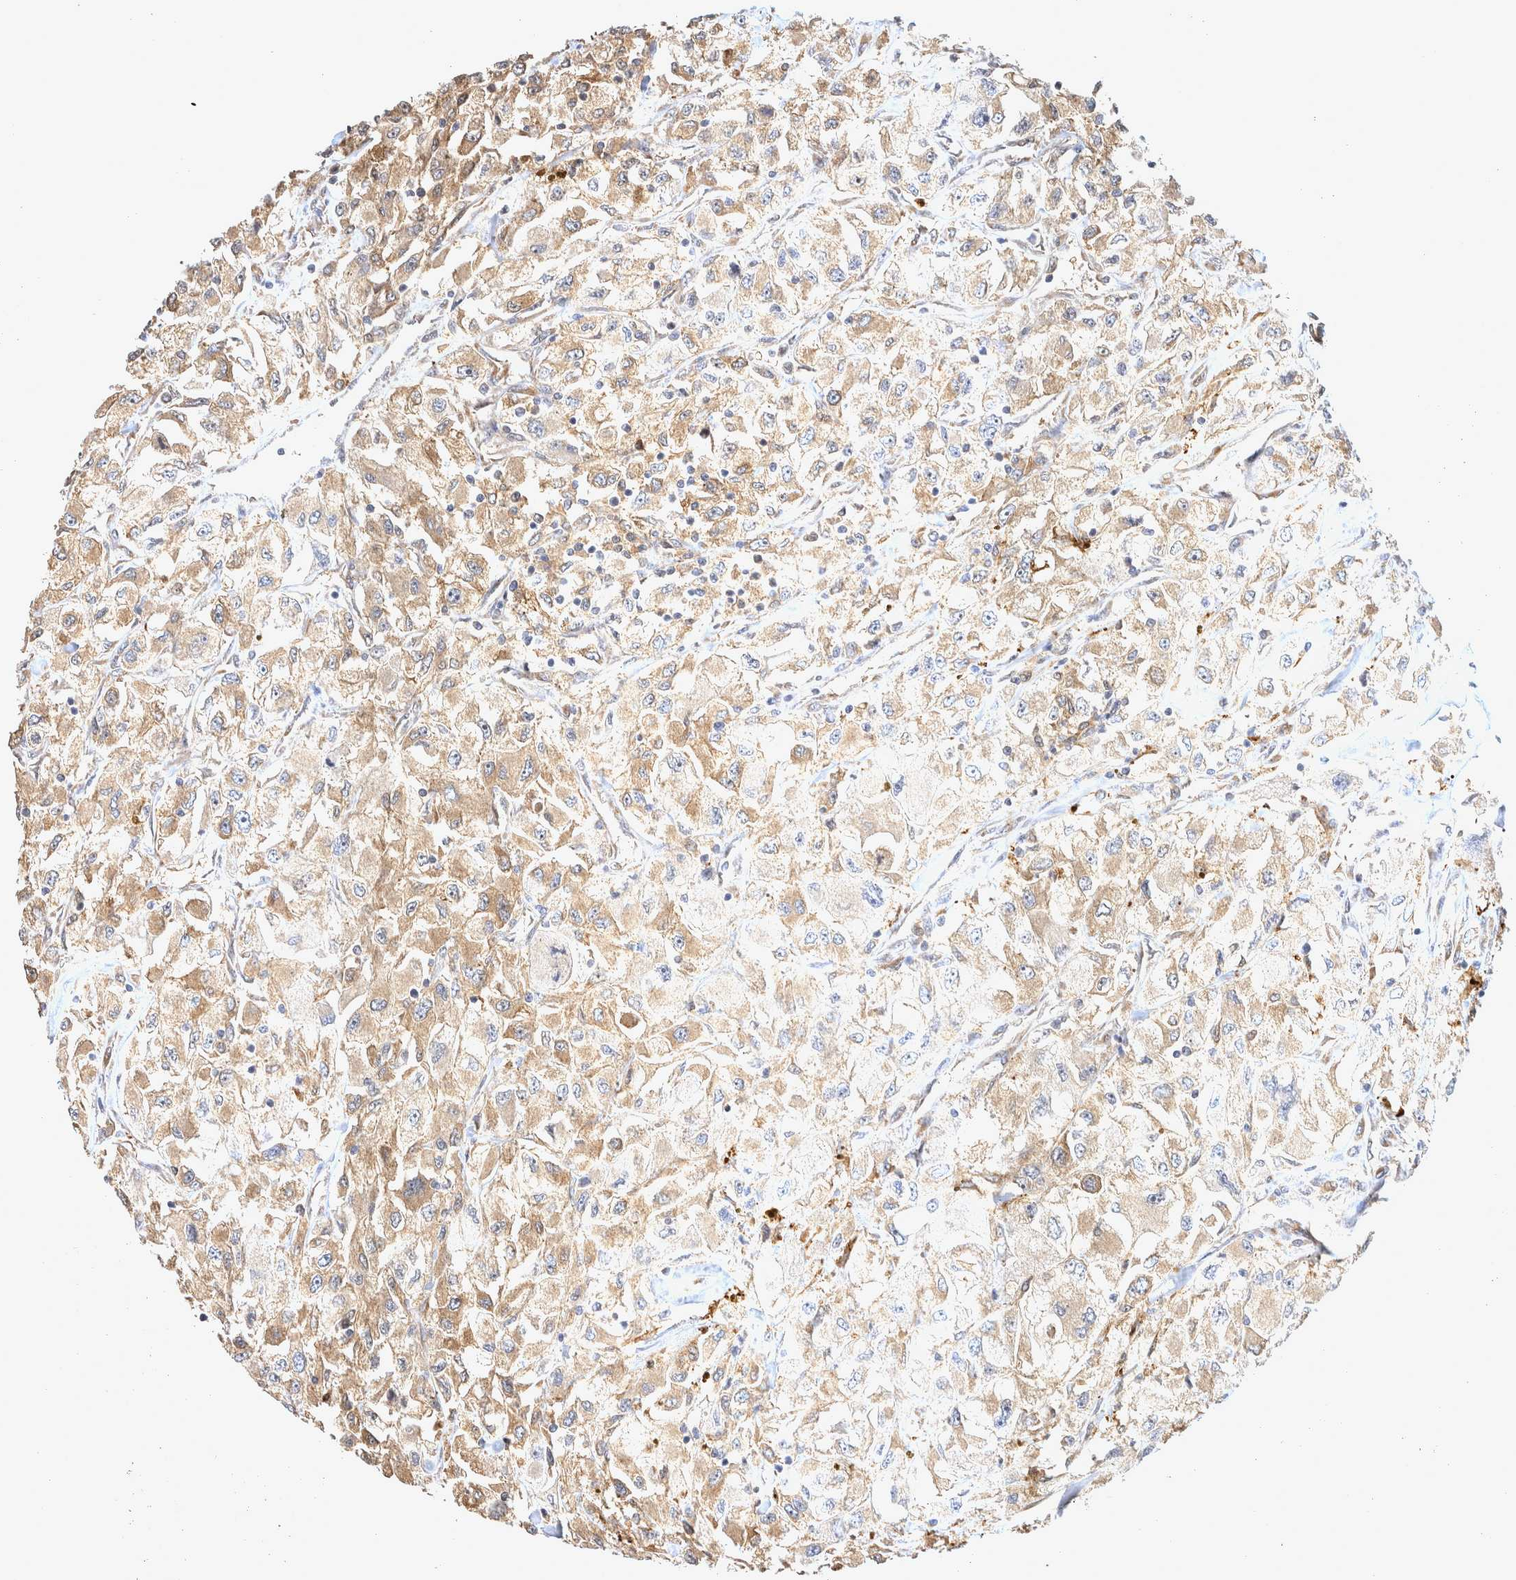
{"staining": {"intensity": "moderate", "quantity": ">75%", "location": "cytoplasmic/membranous"}, "tissue": "renal cancer", "cell_type": "Tumor cells", "image_type": "cancer", "snomed": [{"axis": "morphology", "description": "Adenocarcinoma, NOS"}, {"axis": "topography", "description": "Kidney"}], "caption": "Human renal adenocarcinoma stained with a brown dye demonstrates moderate cytoplasmic/membranous positive expression in approximately >75% of tumor cells.", "gene": "ATXN2", "patient": {"sex": "female", "age": 52}}